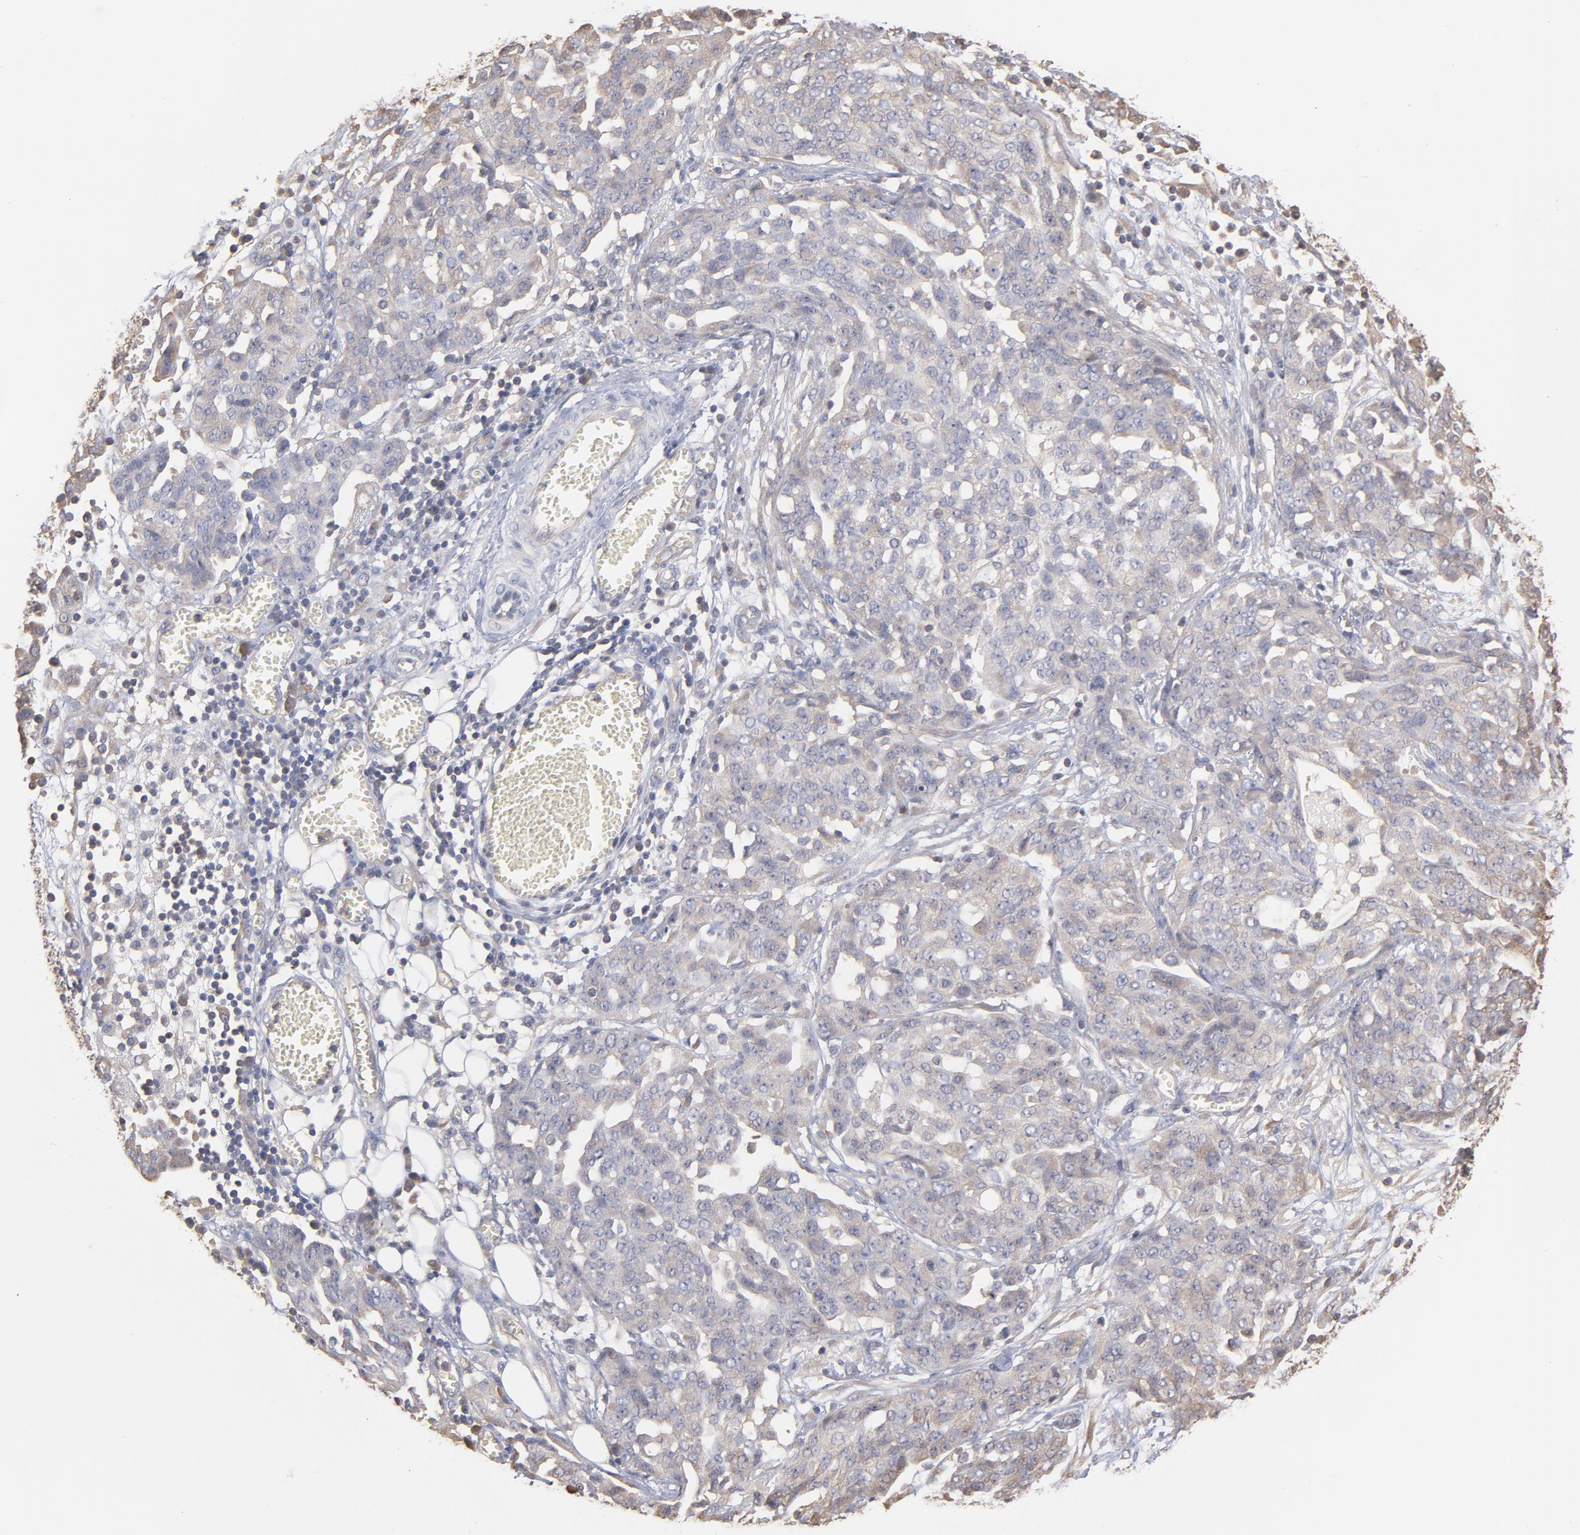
{"staining": {"intensity": "weak", "quantity": "<25%", "location": "cytoplasmic/membranous"}, "tissue": "ovarian cancer", "cell_type": "Tumor cells", "image_type": "cancer", "snomed": [{"axis": "morphology", "description": "Cystadenocarcinoma, serous, NOS"}, {"axis": "topography", "description": "Soft tissue"}, {"axis": "topography", "description": "Ovary"}], "caption": "This is a image of IHC staining of ovarian serous cystadenocarcinoma, which shows no staining in tumor cells.", "gene": "MAP2K2", "patient": {"sex": "female", "age": 57}}